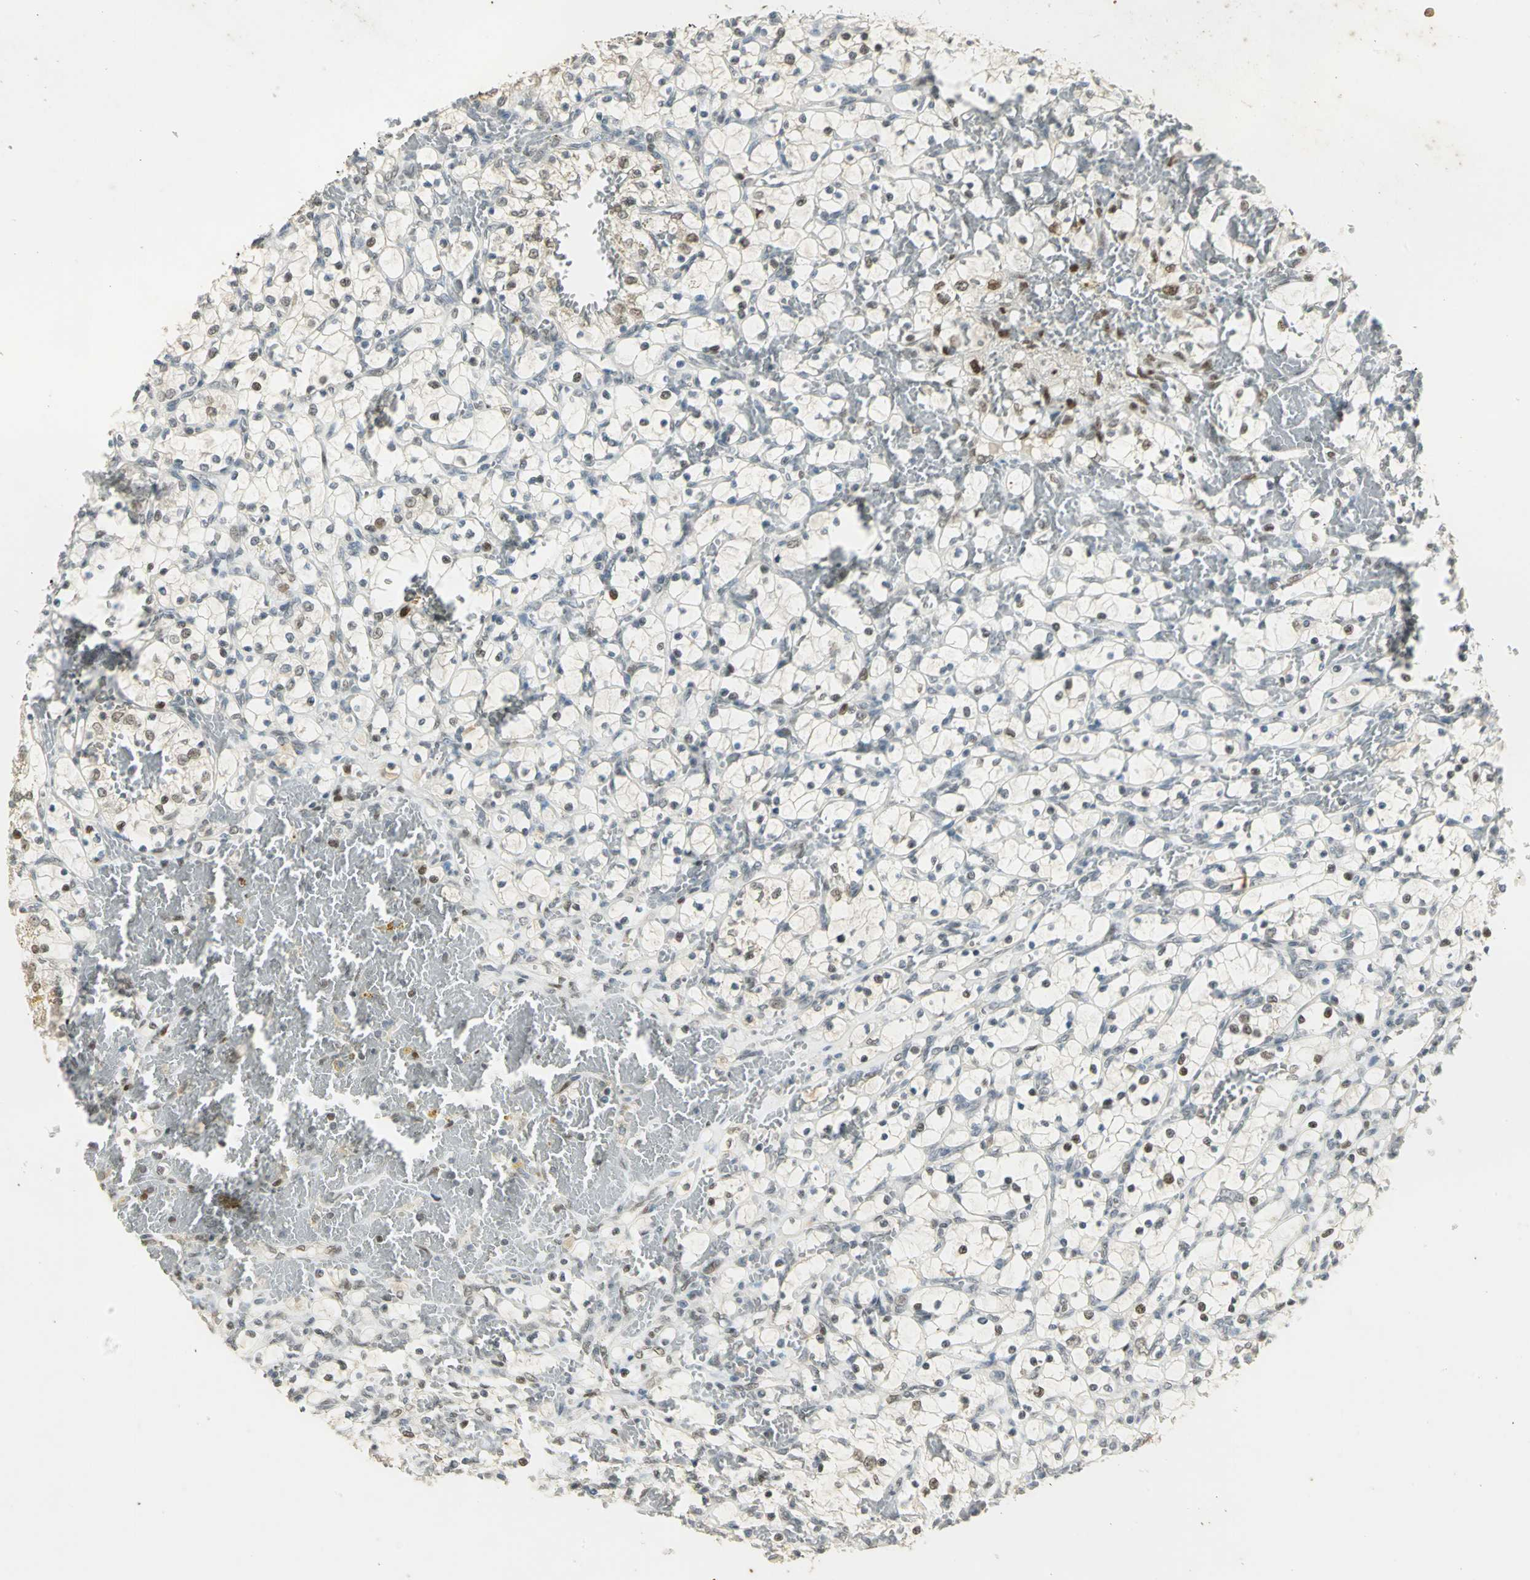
{"staining": {"intensity": "moderate", "quantity": "<25%", "location": "nuclear"}, "tissue": "renal cancer", "cell_type": "Tumor cells", "image_type": "cancer", "snomed": [{"axis": "morphology", "description": "Adenocarcinoma, NOS"}, {"axis": "topography", "description": "Kidney"}], "caption": "High-magnification brightfield microscopy of renal adenocarcinoma stained with DAB (3,3'-diaminobenzidine) (brown) and counterstained with hematoxylin (blue). tumor cells exhibit moderate nuclear expression is present in about<25% of cells.", "gene": "AK6", "patient": {"sex": "female", "age": 69}}